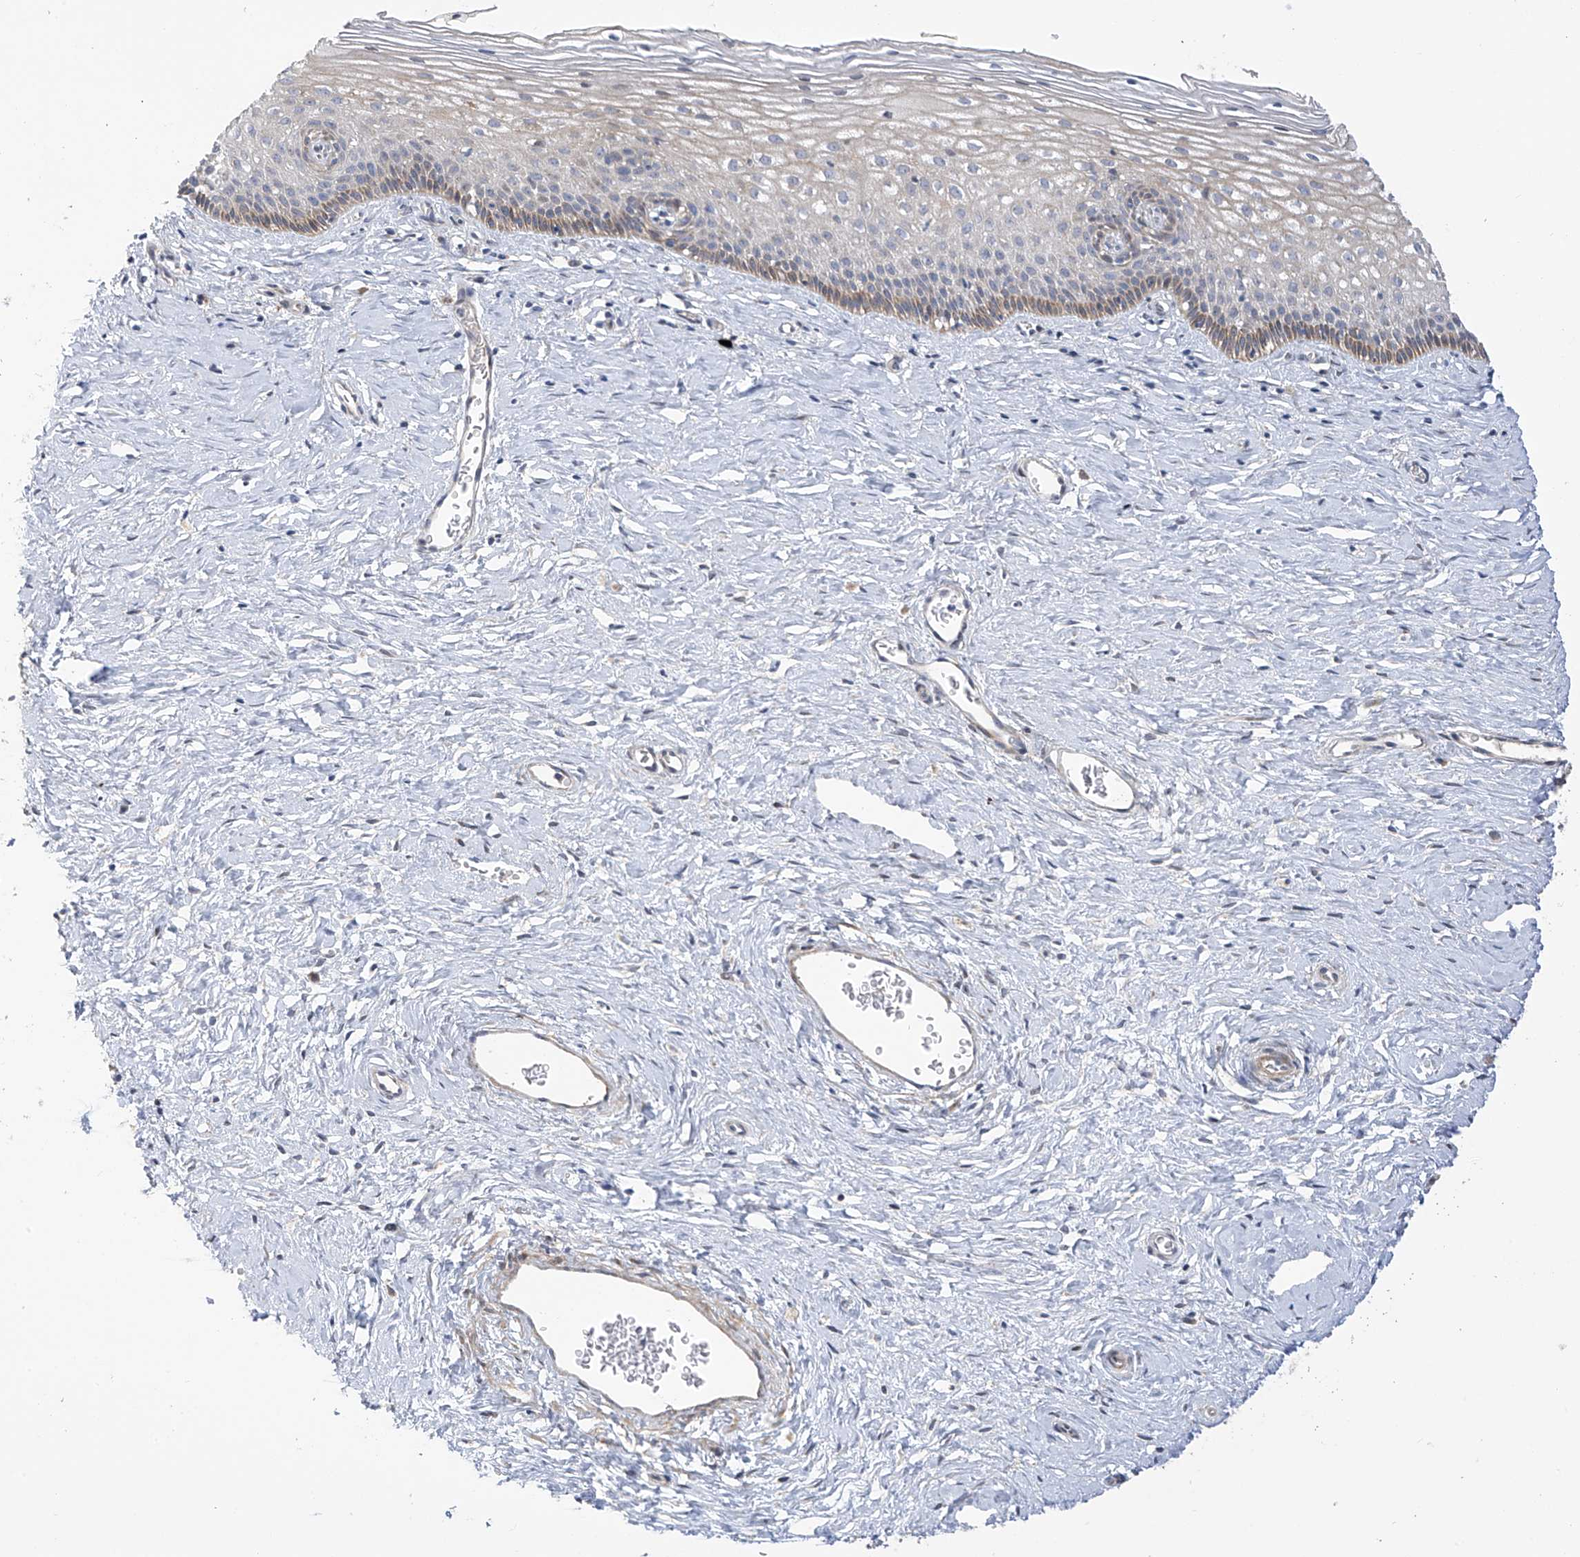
{"staining": {"intensity": "negative", "quantity": "none", "location": "none"}, "tissue": "cervix", "cell_type": "Glandular cells", "image_type": "normal", "snomed": [{"axis": "morphology", "description": "Normal tissue, NOS"}, {"axis": "topography", "description": "Cervix"}], "caption": "High power microscopy photomicrograph of an IHC histopathology image of unremarkable cervix, revealing no significant positivity in glandular cells.", "gene": "ZNF641", "patient": {"sex": "female", "age": 33}}